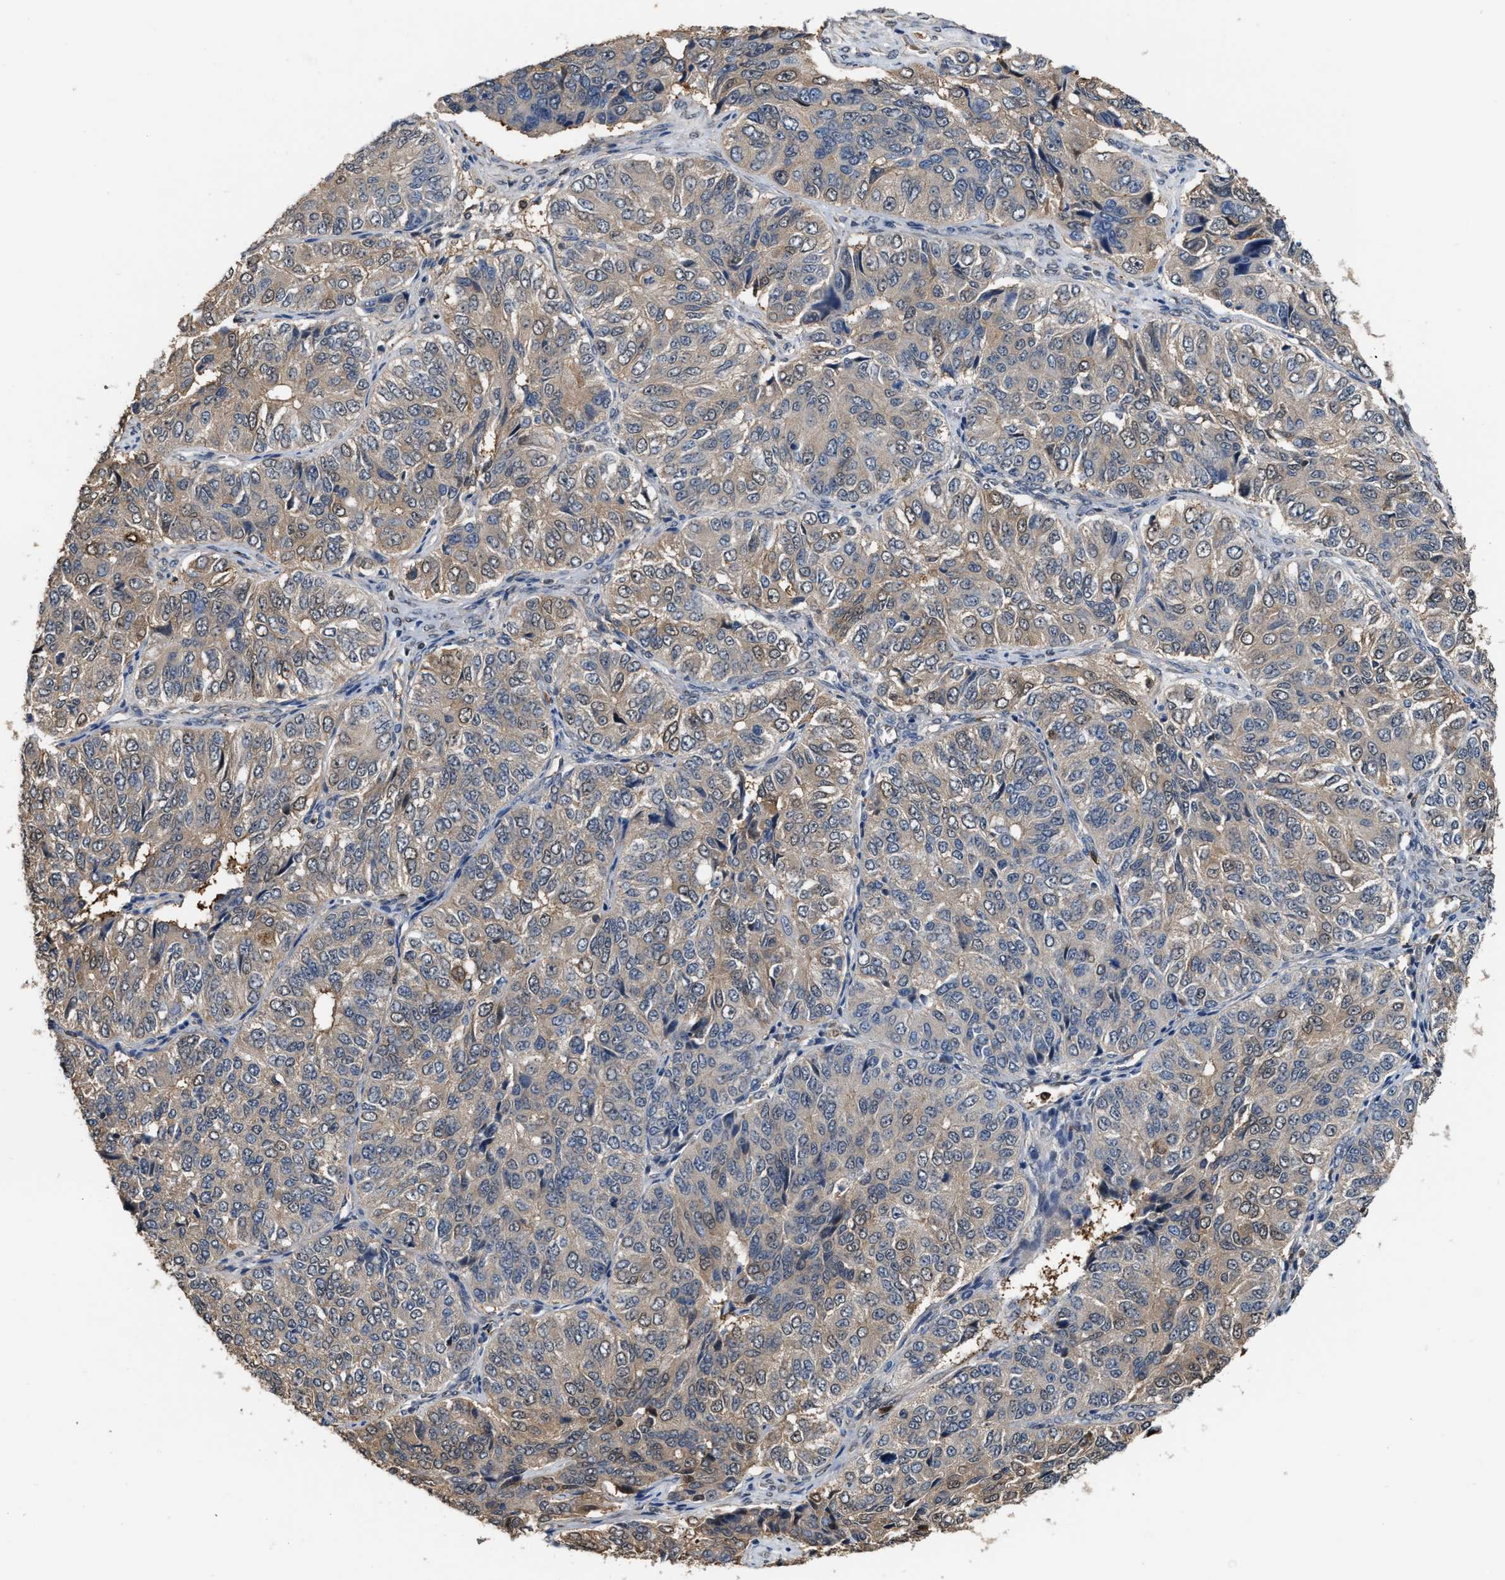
{"staining": {"intensity": "weak", "quantity": ">75%", "location": "cytoplasmic/membranous"}, "tissue": "ovarian cancer", "cell_type": "Tumor cells", "image_type": "cancer", "snomed": [{"axis": "morphology", "description": "Carcinoma, endometroid"}, {"axis": "topography", "description": "Ovary"}], "caption": "Immunohistochemistry histopathology image of human ovarian cancer (endometroid carcinoma) stained for a protein (brown), which exhibits low levels of weak cytoplasmic/membranous expression in approximately >75% of tumor cells.", "gene": "MTPN", "patient": {"sex": "female", "age": 51}}